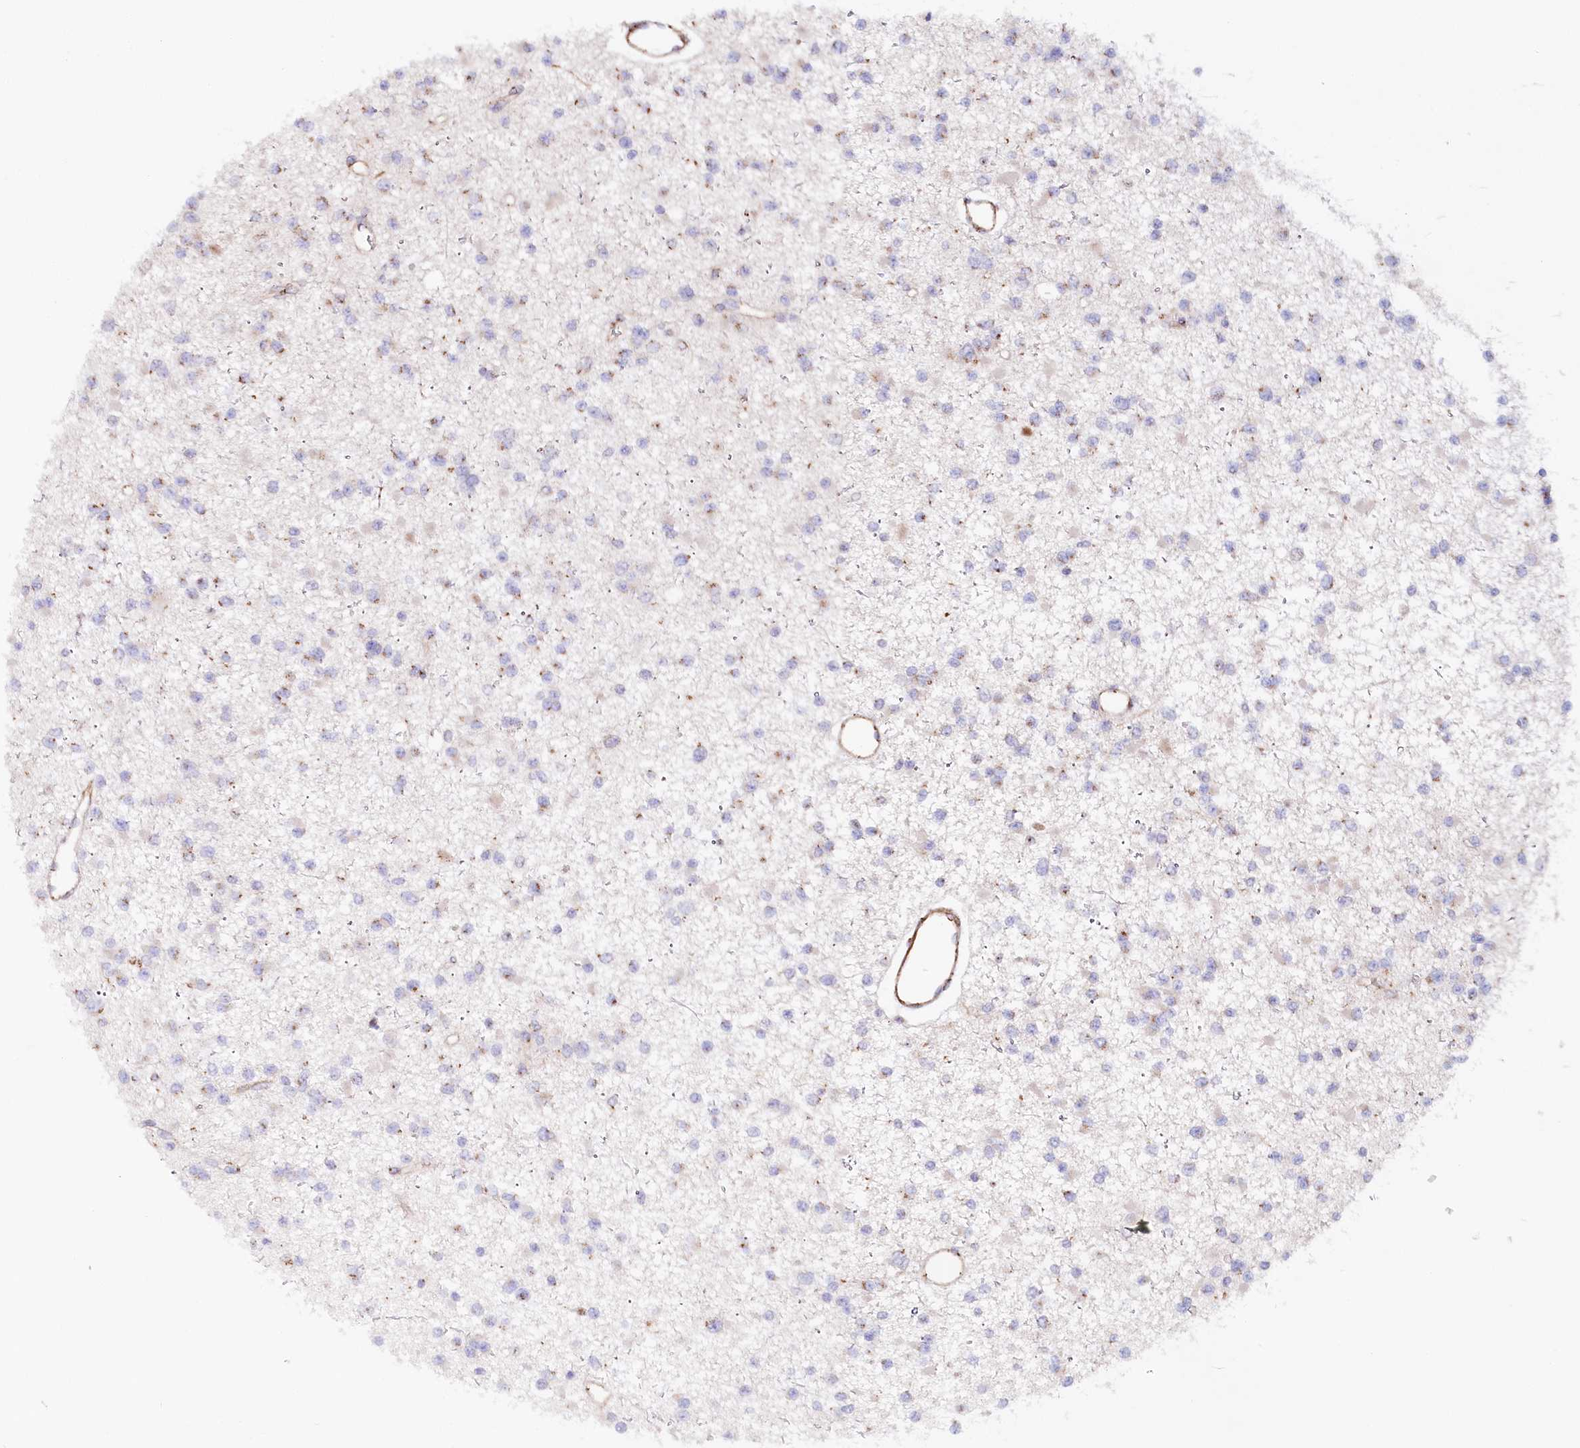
{"staining": {"intensity": "moderate", "quantity": "25%-75%", "location": "cytoplasmic/membranous"}, "tissue": "glioma", "cell_type": "Tumor cells", "image_type": "cancer", "snomed": [{"axis": "morphology", "description": "Glioma, malignant, Low grade"}, {"axis": "topography", "description": "Brain"}], "caption": "Immunohistochemistry of human malignant low-grade glioma shows medium levels of moderate cytoplasmic/membranous positivity in about 25%-75% of tumor cells. Nuclei are stained in blue.", "gene": "ABRAXAS2", "patient": {"sex": "female", "age": 22}}